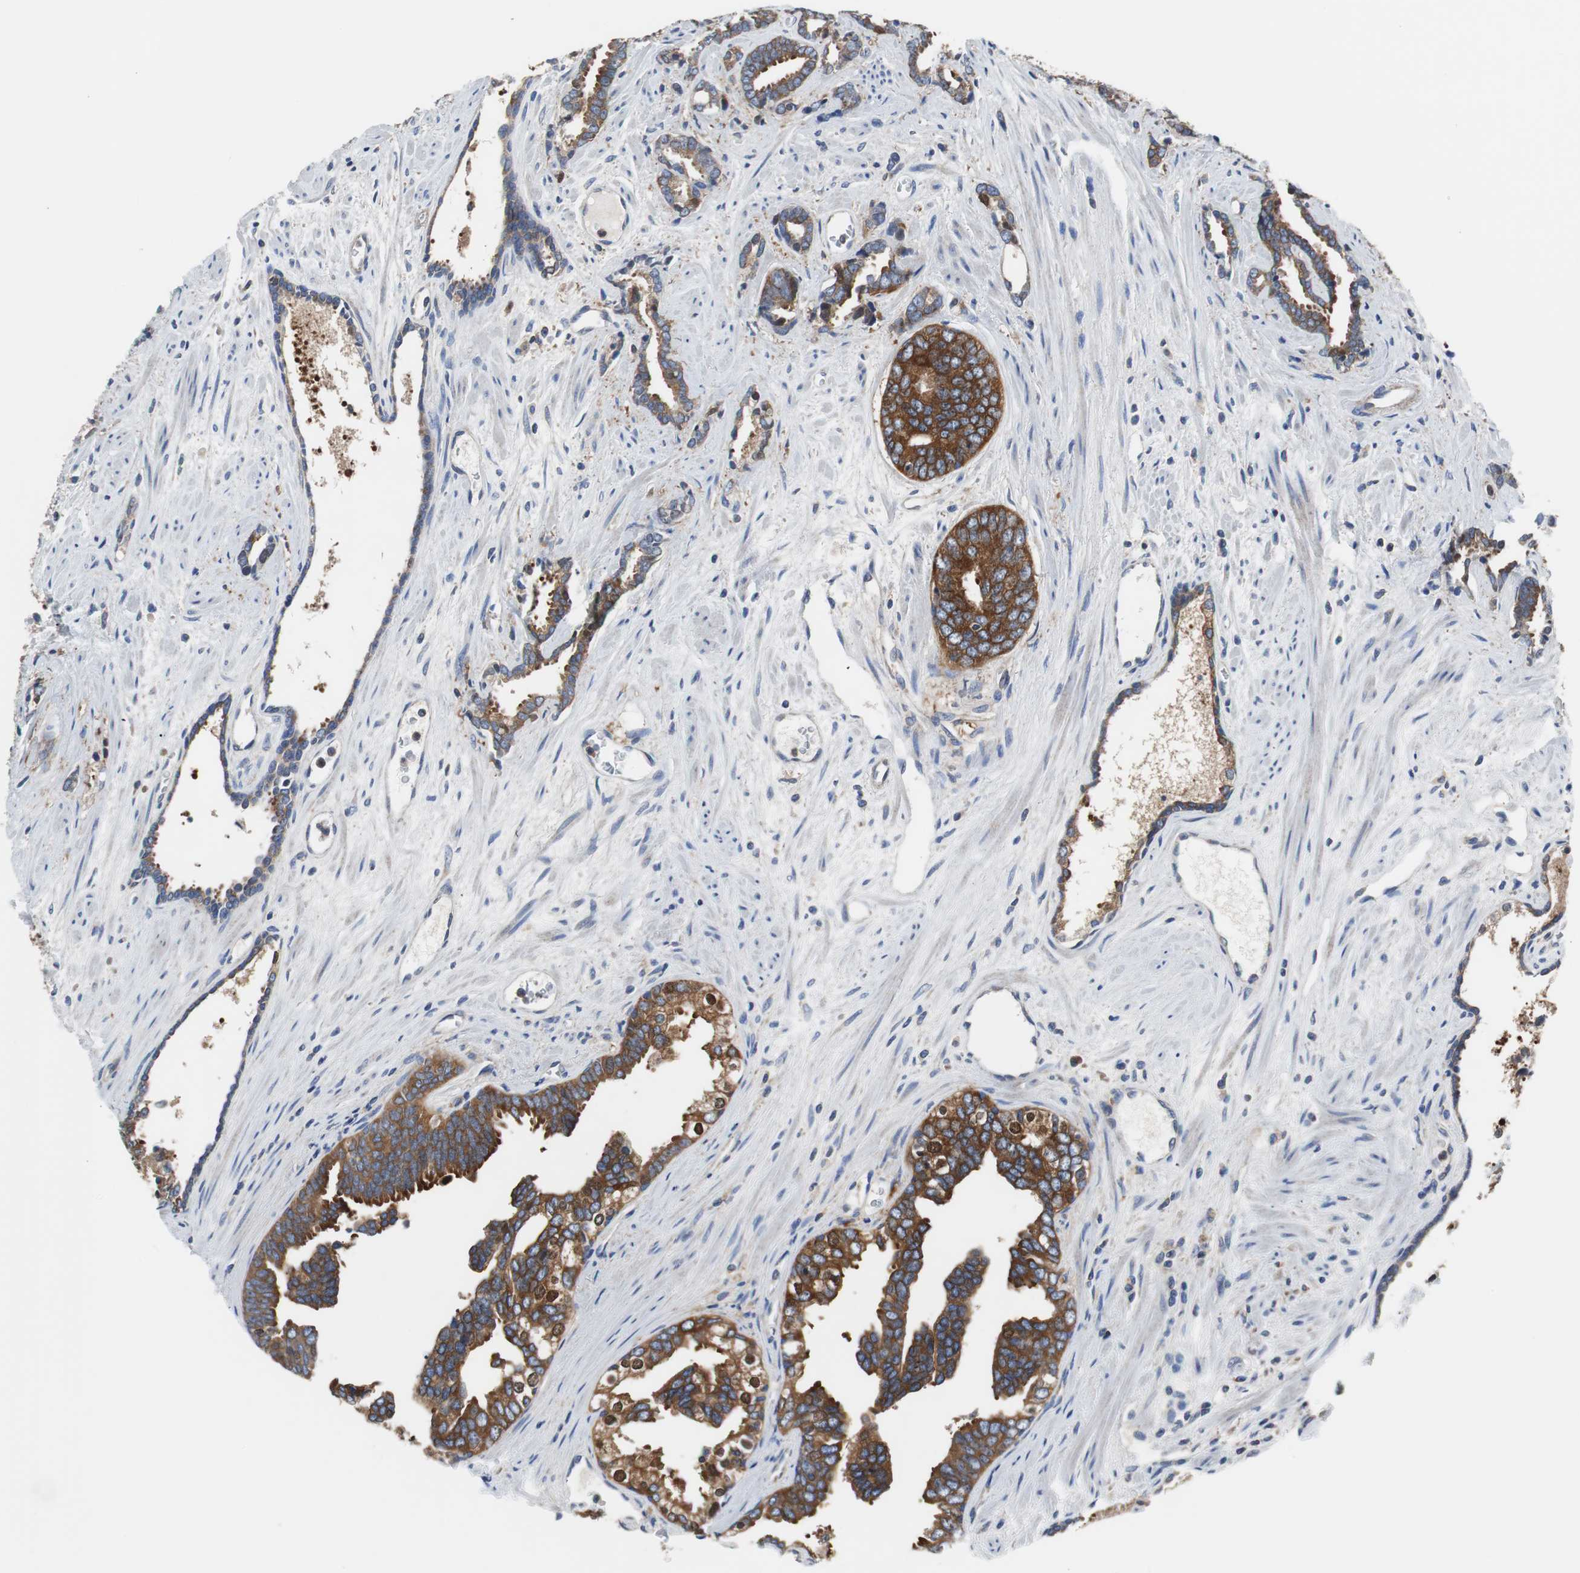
{"staining": {"intensity": "strong", "quantity": ">75%", "location": "cytoplasmic/membranous"}, "tissue": "prostate cancer", "cell_type": "Tumor cells", "image_type": "cancer", "snomed": [{"axis": "morphology", "description": "Adenocarcinoma, High grade"}, {"axis": "topography", "description": "Prostate"}], "caption": "Immunohistochemistry of adenocarcinoma (high-grade) (prostate) reveals high levels of strong cytoplasmic/membranous staining in about >75% of tumor cells.", "gene": "BRAF", "patient": {"sex": "male", "age": 67}}